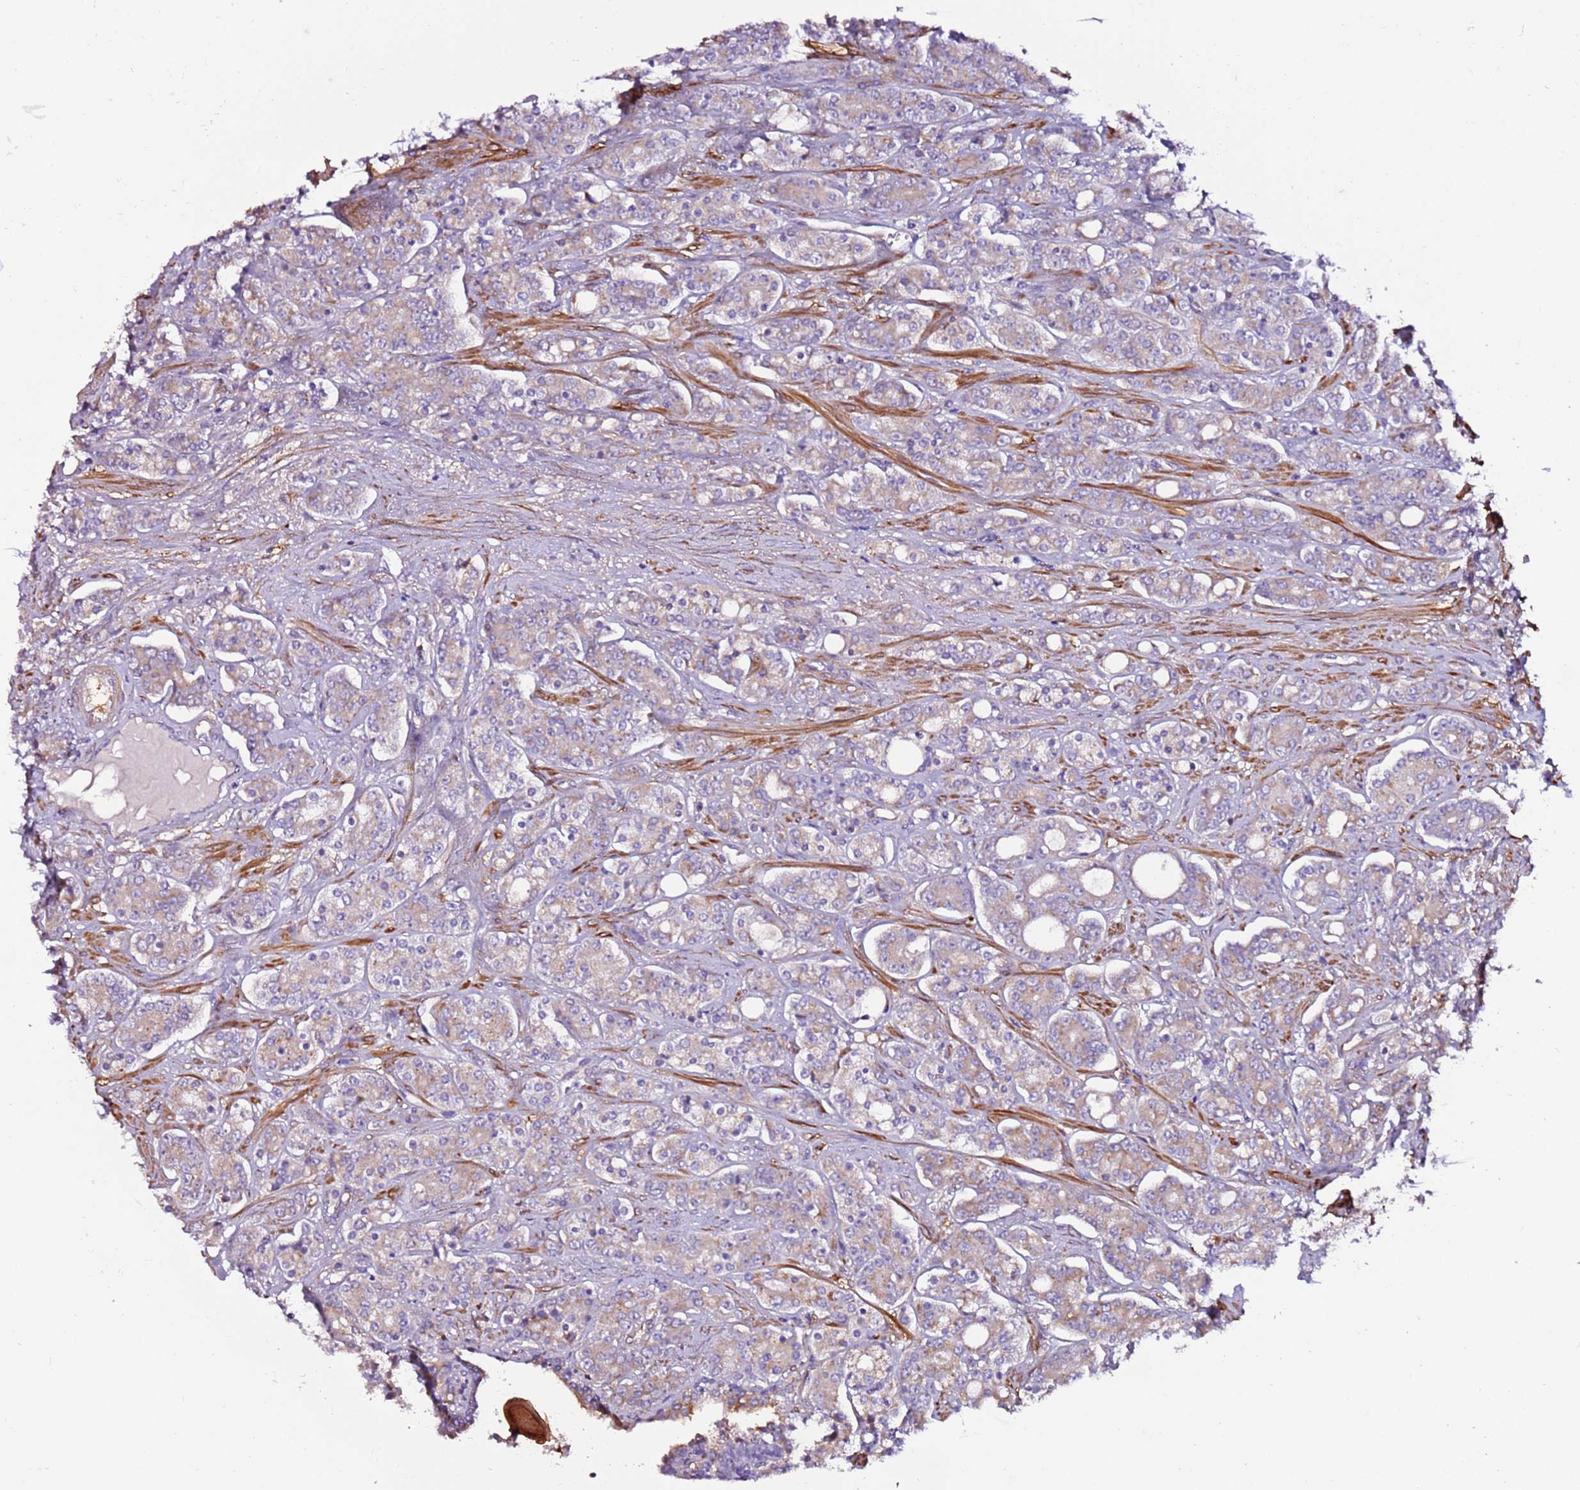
{"staining": {"intensity": "weak", "quantity": "<25%", "location": "cytoplasmic/membranous"}, "tissue": "prostate cancer", "cell_type": "Tumor cells", "image_type": "cancer", "snomed": [{"axis": "morphology", "description": "Adenocarcinoma, High grade"}, {"axis": "topography", "description": "Prostate"}], "caption": "This is an immunohistochemistry image of high-grade adenocarcinoma (prostate). There is no staining in tumor cells.", "gene": "FAM174C", "patient": {"sex": "male", "age": 62}}